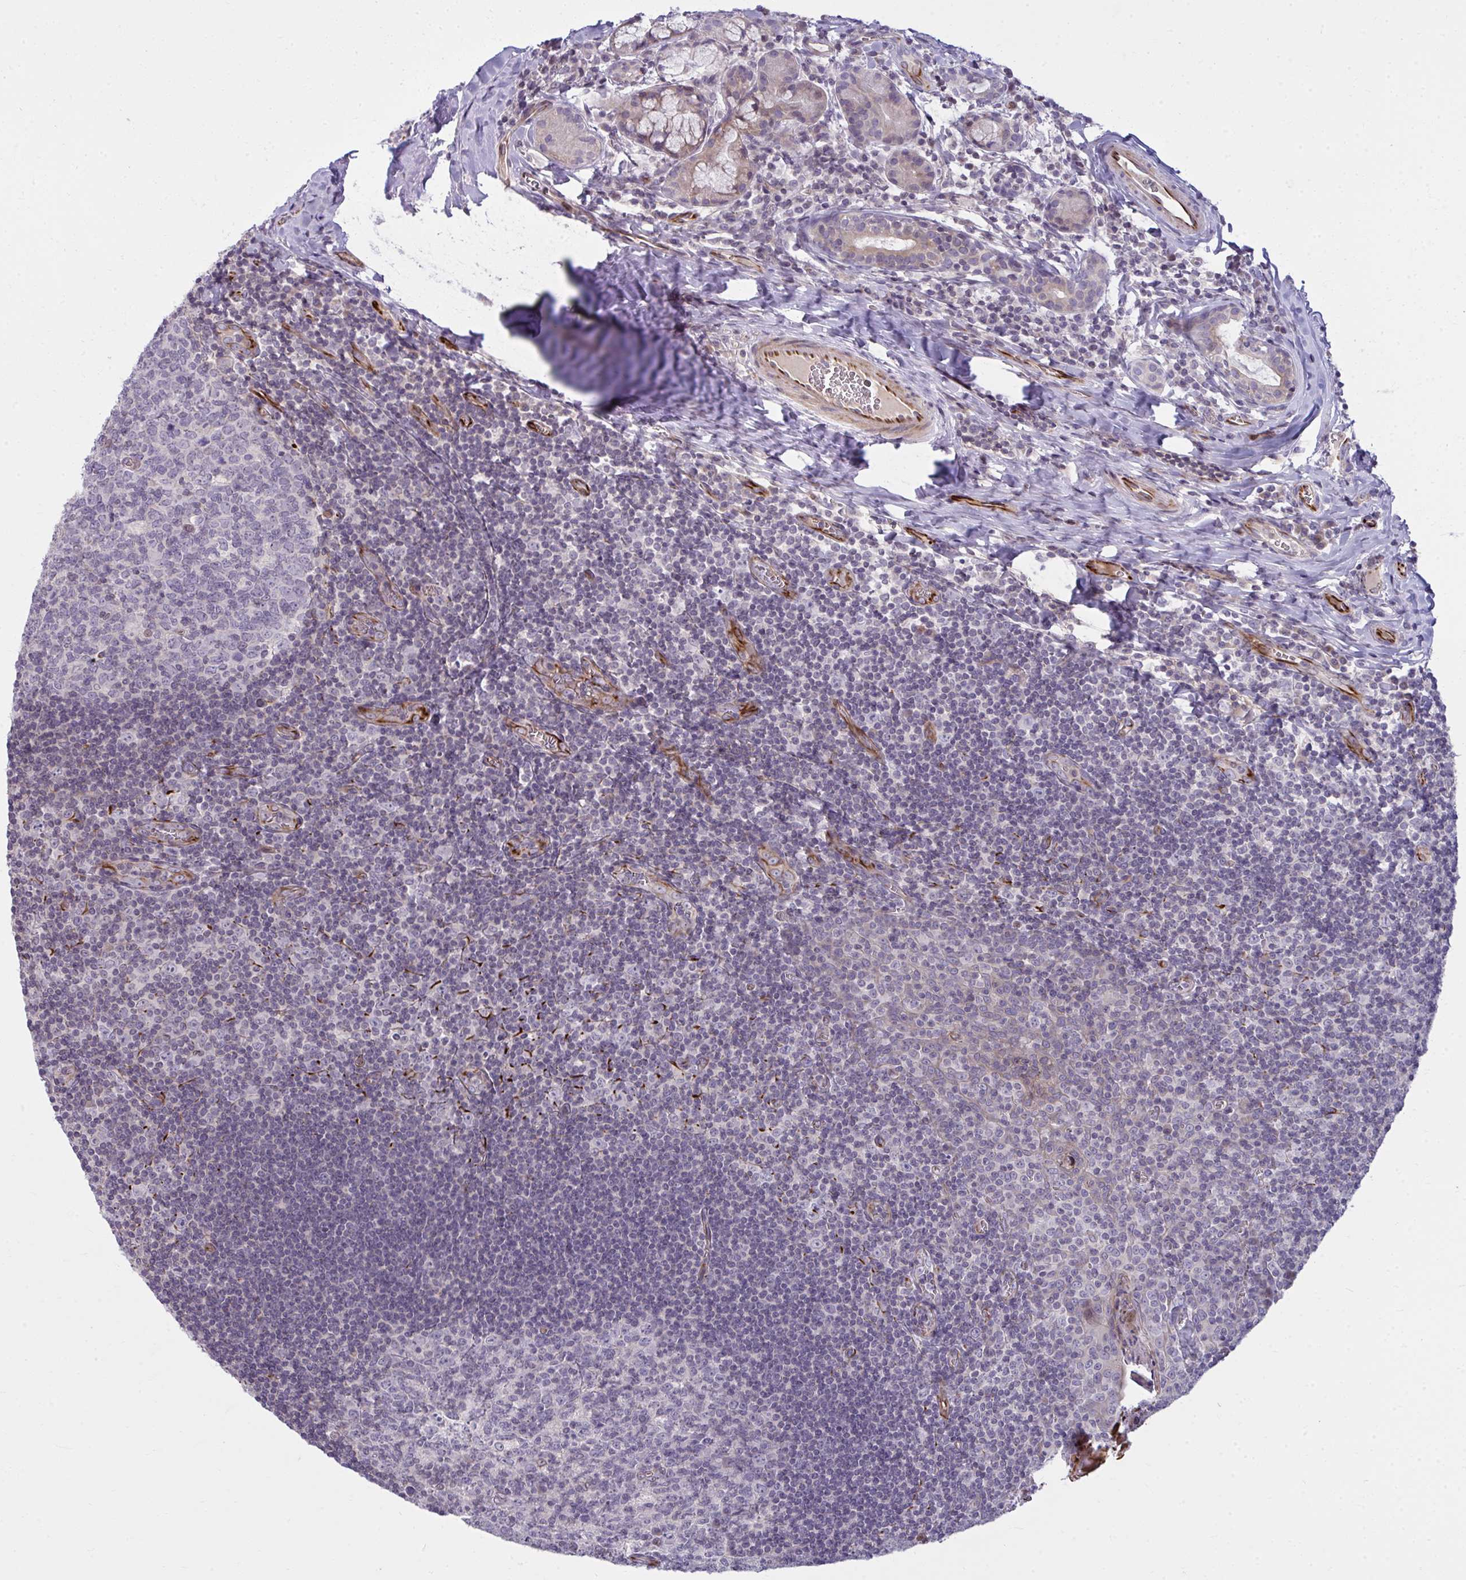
{"staining": {"intensity": "negative", "quantity": "none", "location": "none"}, "tissue": "tonsil", "cell_type": "Germinal center cells", "image_type": "normal", "snomed": [{"axis": "morphology", "description": "Normal tissue, NOS"}, {"axis": "morphology", "description": "Inflammation, NOS"}, {"axis": "topography", "description": "Tonsil"}], "caption": "Immunohistochemistry (IHC) of normal human tonsil shows no staining in germinal center cells. Nuclei are stained in blue.", "gene": "SLC14A1", "patient": {"sex": "female", "age": 31}}